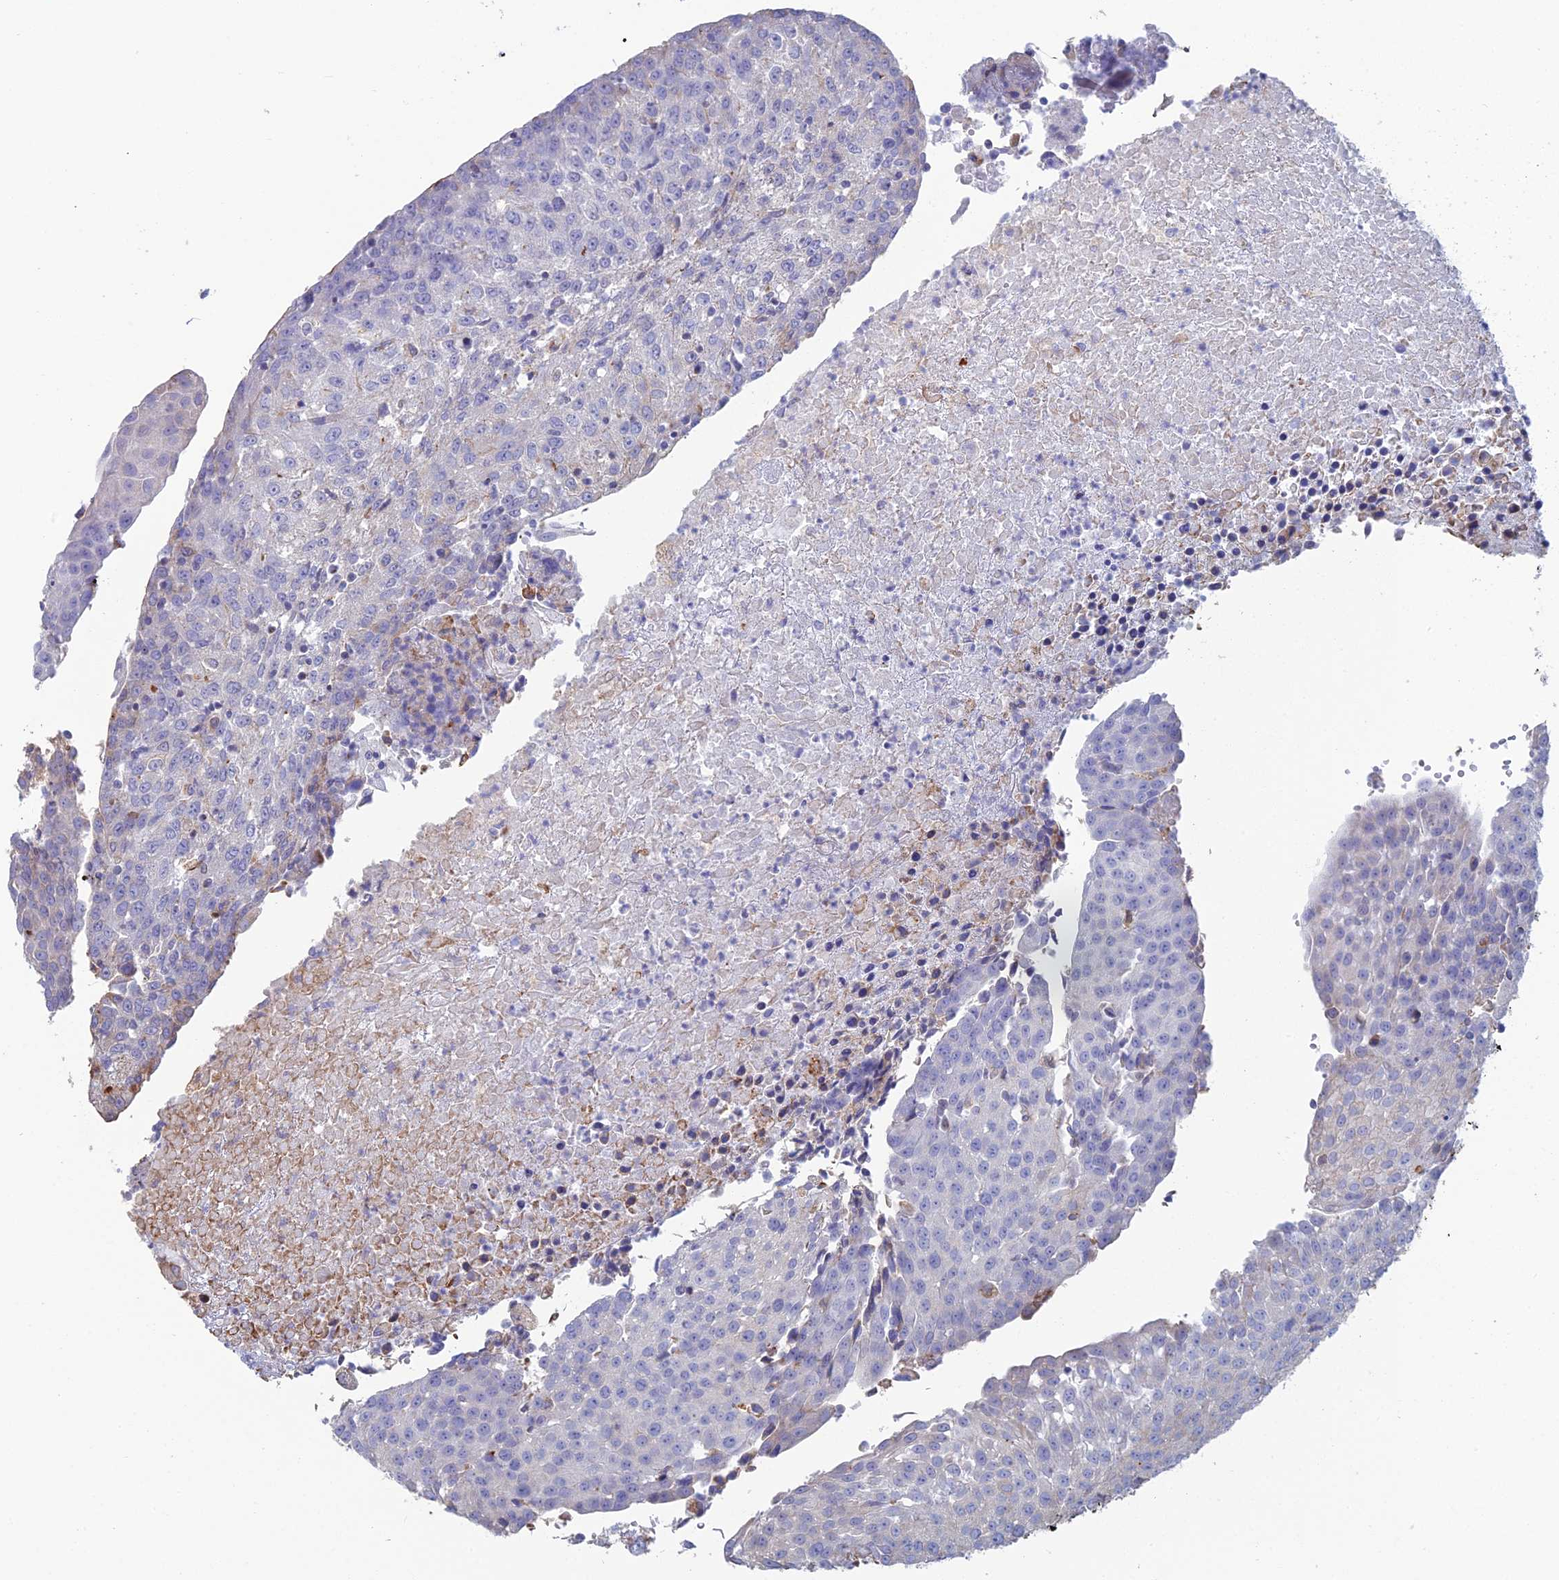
{"staining": {"intensity": "negative", "quantity": "none", "location": "none"}, "tissue": "urothelial cancer", "cell_type": "Tumor cells", "image_type": "cancer", "snomed": [{"axis": "morphology", "description": "Urothelial carcinoma, High grade"}, {"axis": "topography", "description": "Urinary bladder"}], "caption": "Urothelial carcinoma (high-grade) was stained to show a protein in brown. There is no significant expression in tumor cells. Brightfield microscopy of IHC stained with DAB (brown) and hematoxylin (blue), captured at high magnification.", "gene": "CLVS2", "patient": {"sex": "female", "age": 85}}